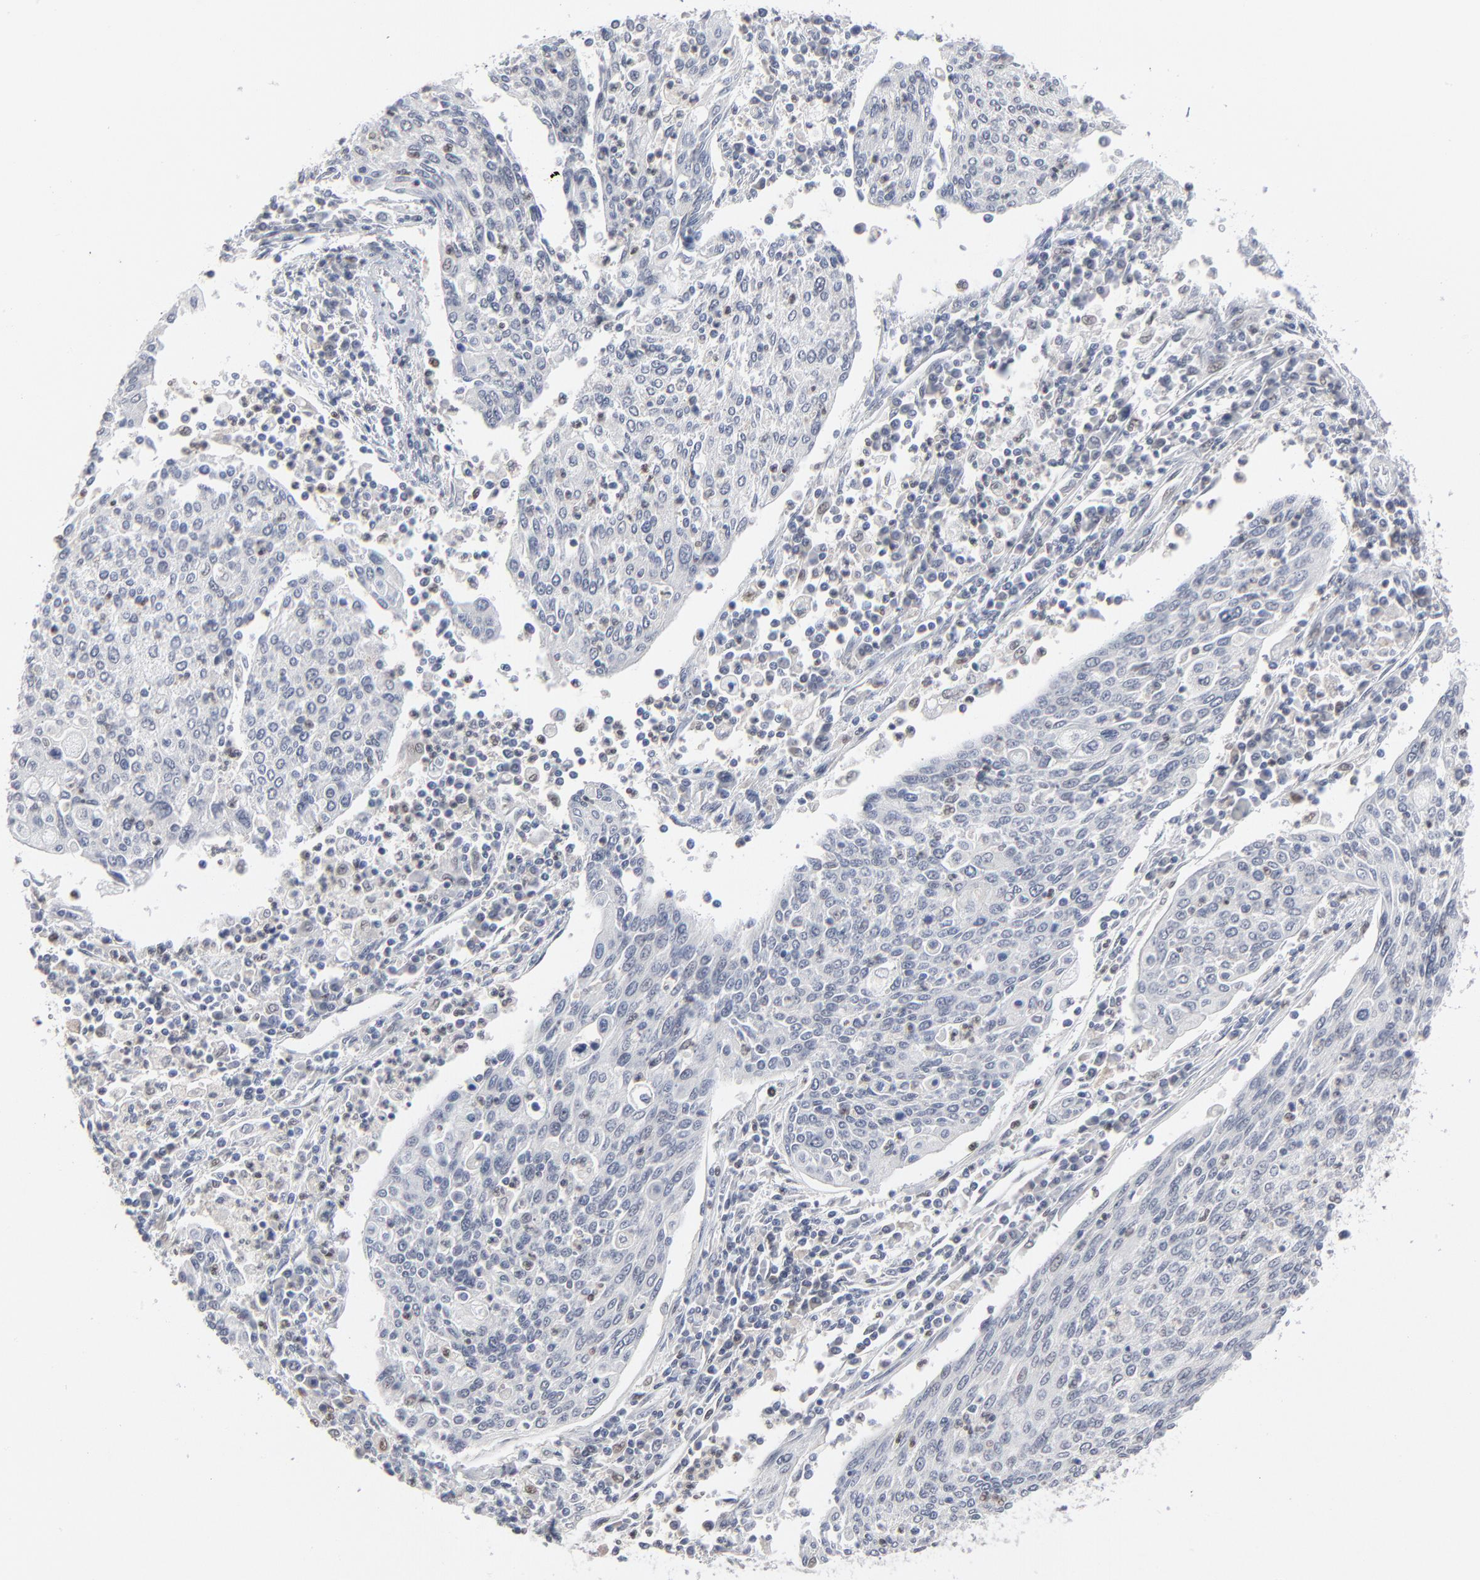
{"staining": {"intensity": "negative", "quantity": "none", "location": "none"}, "tissue": "cervical cancer", "cell_type": "Tumor cells", "image_type": "cancer", "snomed": [{"axis": "morphology", "description": "Squamous cell carcinoma, NOS"}, {"axis": "topography", "description": "Cervix"}], "caption": "Immunohistochemistry of squamous cell carcinoma (cervical) demonstrates no staining in tumor cells.", "gene": "FOXN2", "patient": {"sex": "female", "age": 40}}